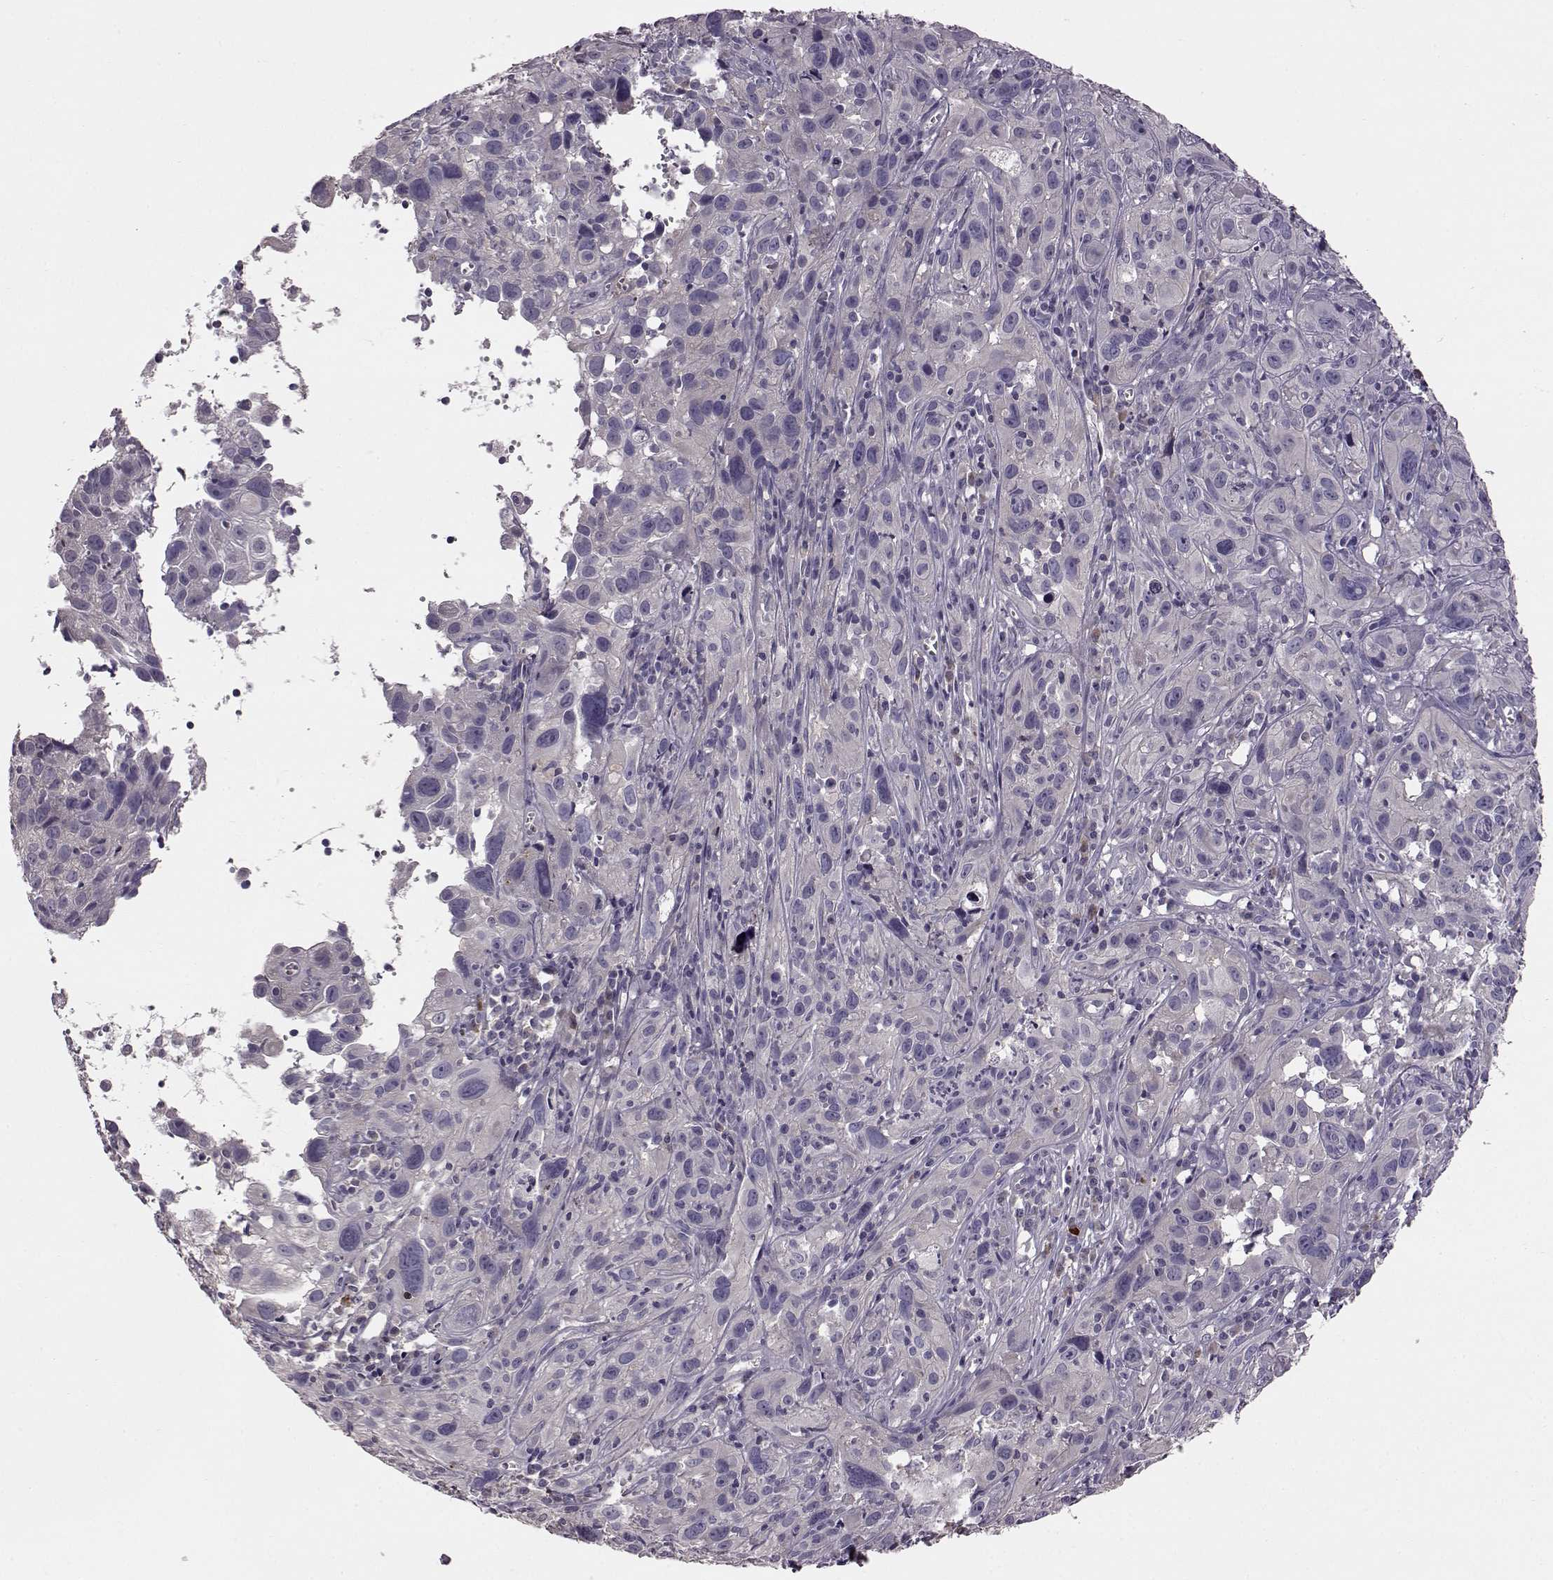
{"staining": {"intensity": "negative", "quantity": "none", "location": "none"}, "tissue": "cervical cancer", "cell_type": "Tumor cells", "image_type": "cancer", "snomed": [{"axis": "morphology", "description": "Squamous cell carcinoma, NOS"}, {"axis": "topography", "description": "Cervix"}], "caption": "Protein analysis of squamous cell carcinoma (cervical) displays no significant staining in tumor cells.", "gene": "ADGRG2", "patient": {"sex": "female", "age": 37}}